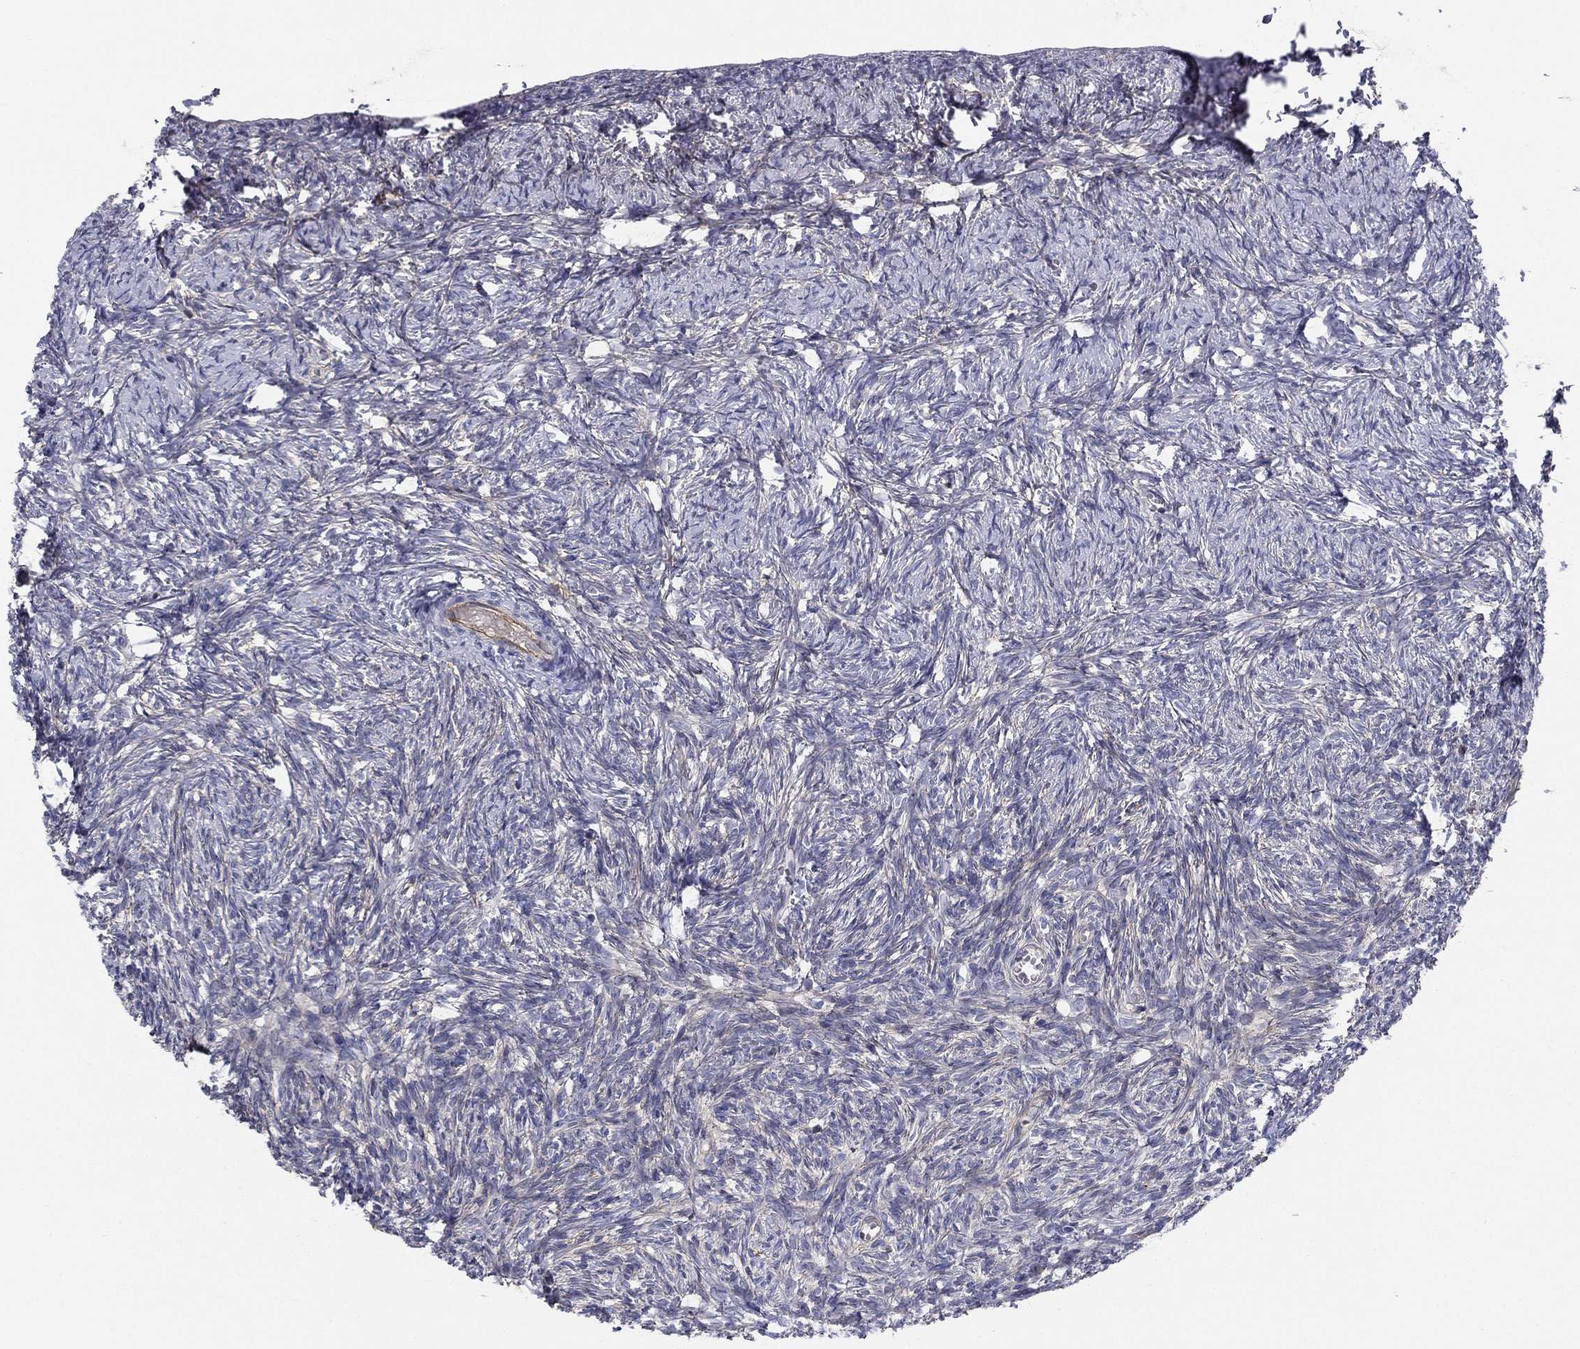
{"staining": {"intensity": "negative", "quantity": "none", "location": "none"}, "tissue": "ovary", "cell_type": "Ovarian stroma cells", "image_type": "normal", "snomed": [{"axis": "morphology", "description": "Normal tissue, NOS"}, {"axis": "topography", "description": "Ovary"}], "caption": "High power microscopy micrograph of an immunohistochemistry (IHC) image of unremarkable ovary, revealing no significant expression in ovarian stroma cells. (Immunohistochemistry (ihc), brightfield microscopy, high magnification).", "gene": "EMP2", "patient": {"sex": "female", "age": 43}}